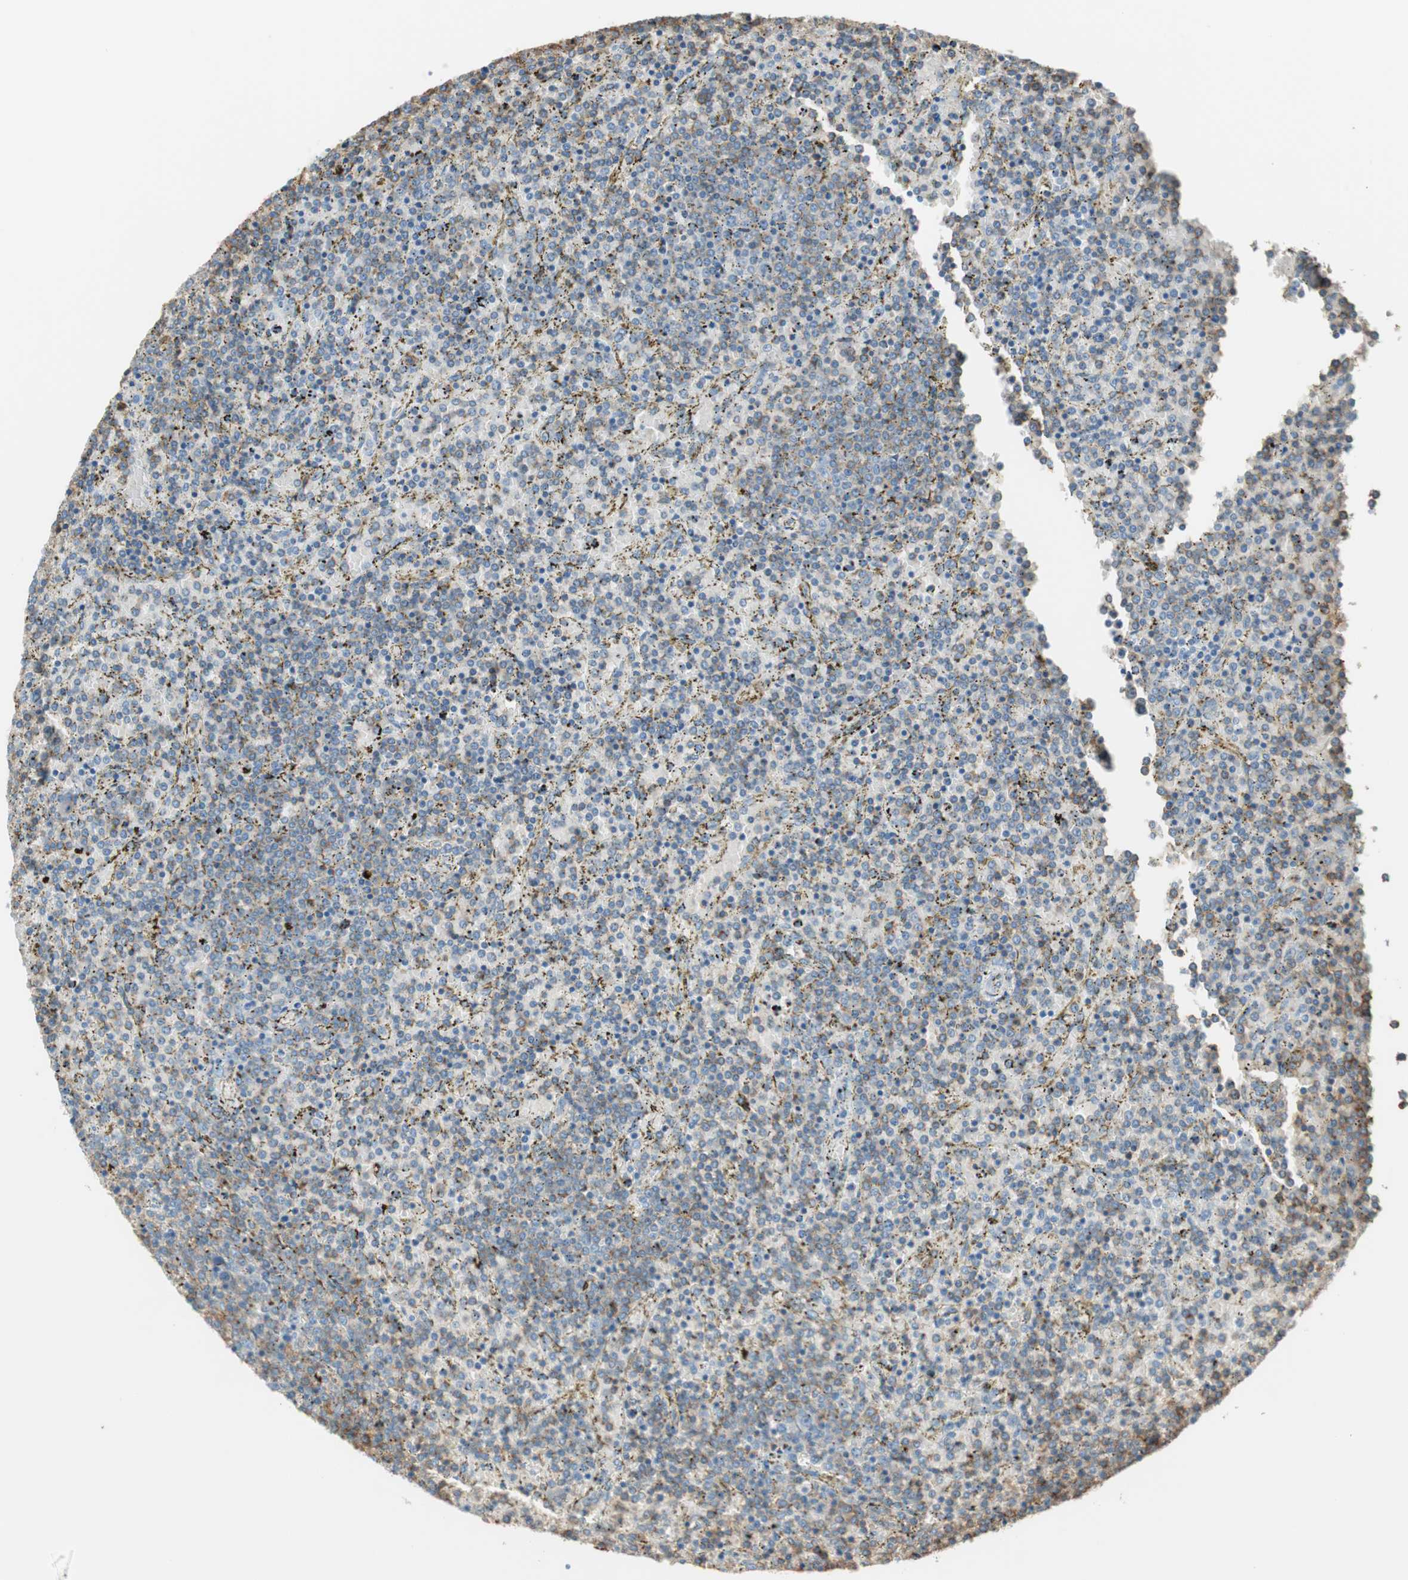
{"staining": {"intensity": "strong", "quantity": "25%-75%", "location": "cytoplasmic/membranous"}, "tissue": "lymphoma", "cell_type": "Tumor cells", "image_type": "cancer", "snomed": [{"axis": "morphology", "description": "Malignant lymphoma, non-Hodgkin's type, Low grade"}, {"axis": "topography", "description": "Spleen"}], "caption": "Low-grade malignant lymphoma, non-Hodgkin's type stained with immunohistochemistry (IHC) exhibits strong cytoplasmic/membranous staining in approximately 25%-75% of tumor cells.", "gene": "TNFRSF13C", "patient": {"sex": "female", "age": 77}}